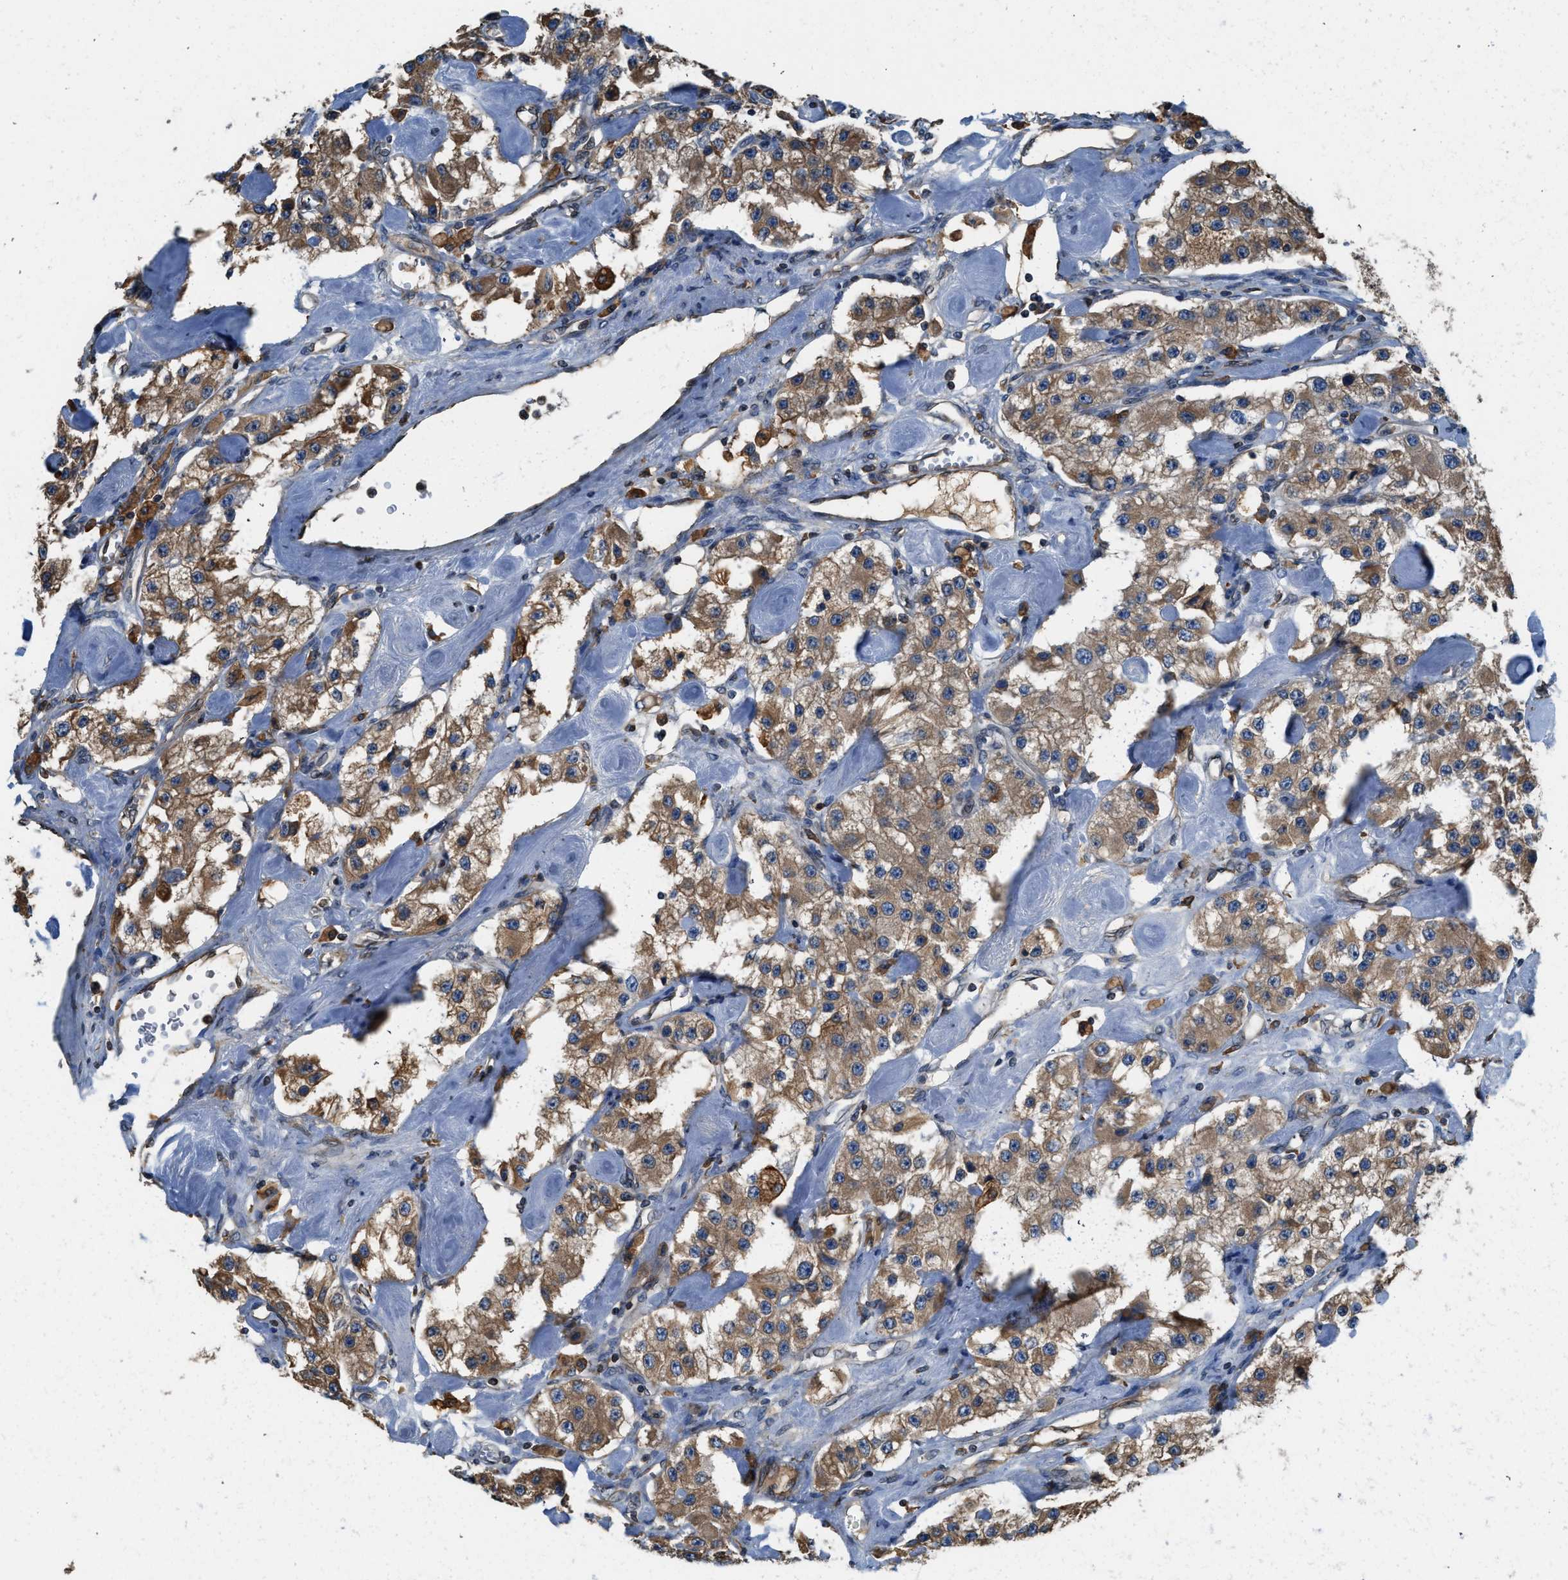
{"staining": {"intensity": "moderate", "quantity": ">75%", "location": "cytoplasmic/membranous"}, "tissue": "carcinoid", "cell_type": "Tumor cells", "image_type": "cancer", "snomed": [{"axis": "morphology", "description": "Carcinoid, malignant, NOS"}, {"axis": "topography", "description": "Pancreas"}], "caption": "Human malignant carcinoid stained with a protein marker exhibits moderate staining in tumor cells.", "gene": "BCAP31", "patient": {"sex": "male", "age": 41}}